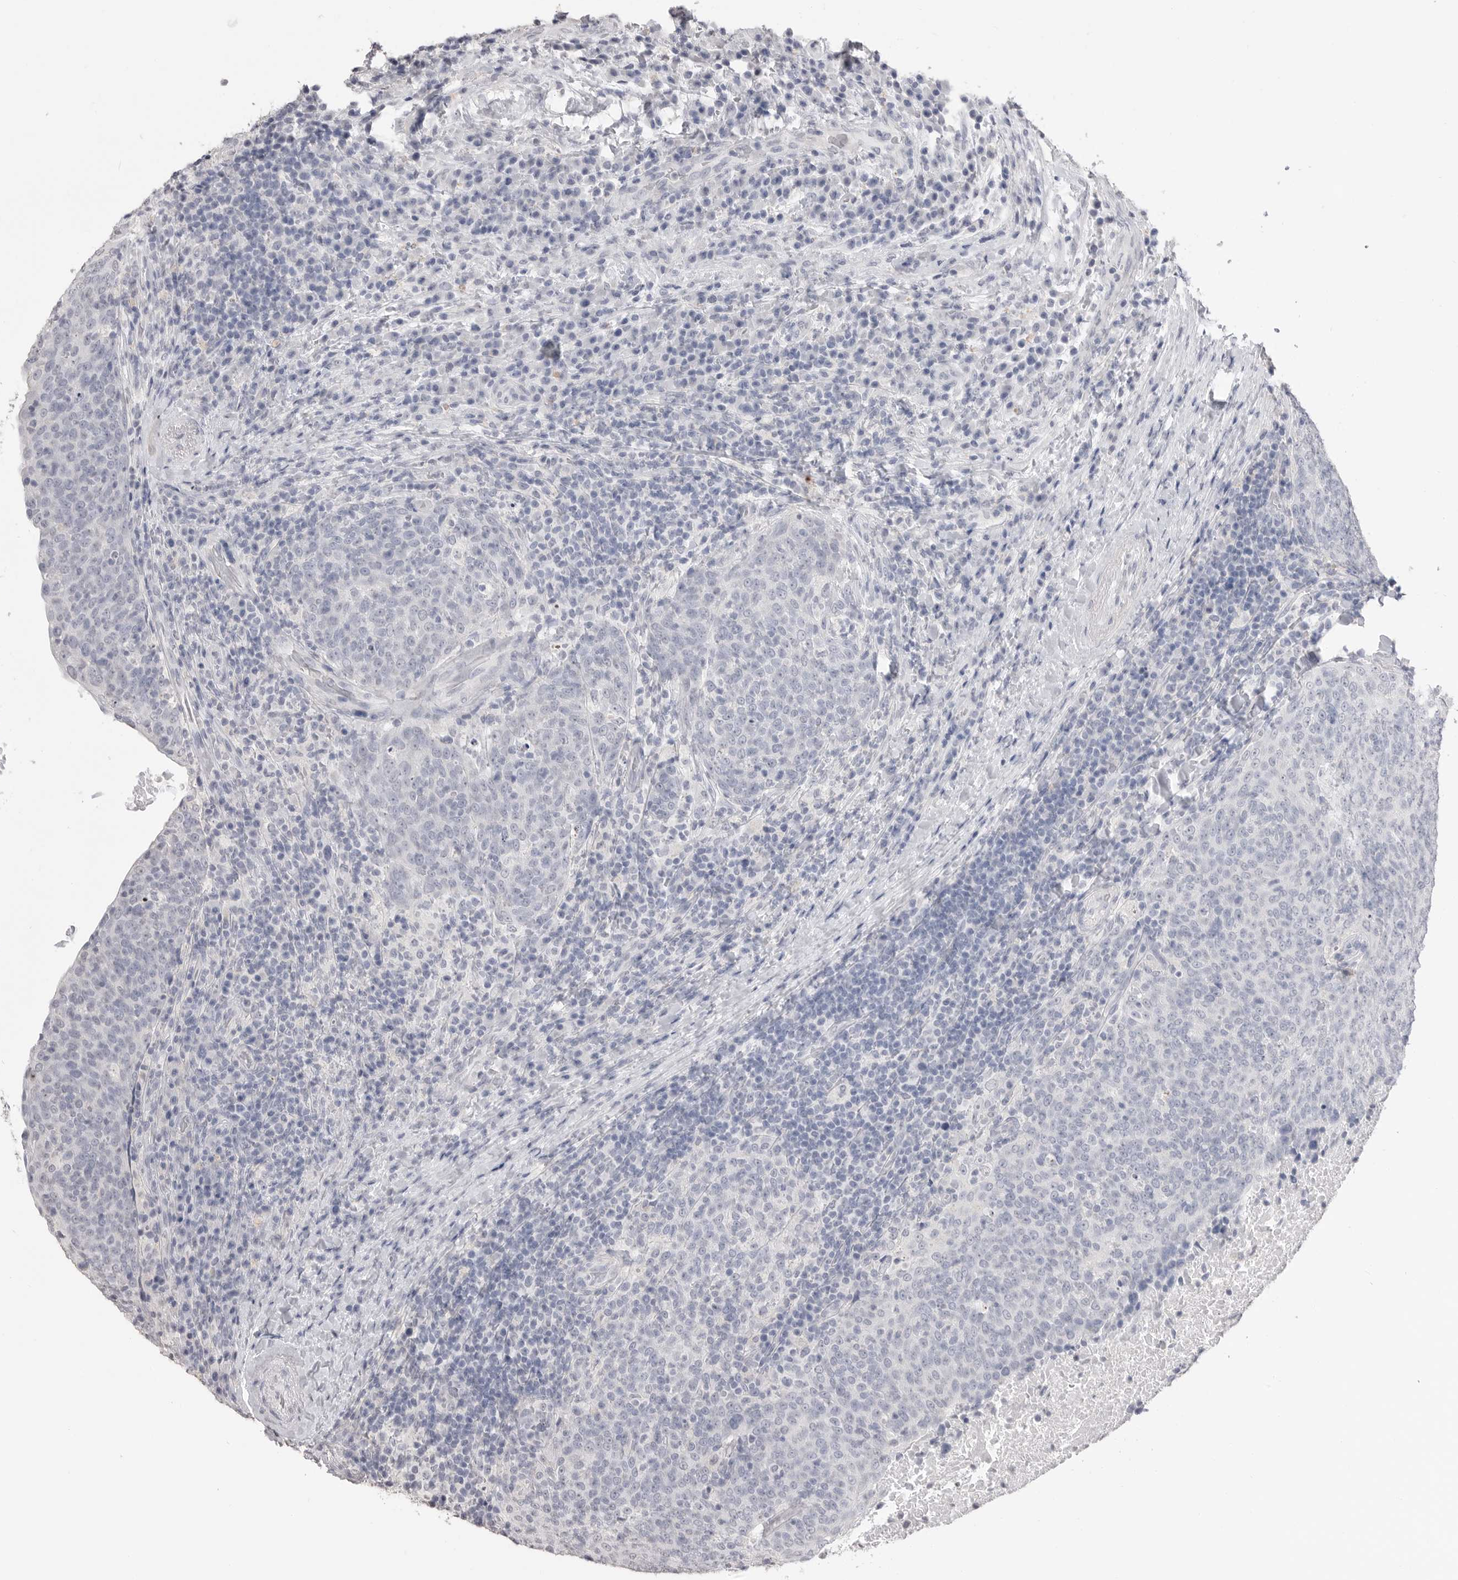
{"staining": {"intensity": "negative", "quantity": "none", "location": "none"}, "tissue": "head and neck cancer", "cell_type": "Tumor cells", "image_type": "cancer", "snomed": [{"axis": "morphology", "description": "Squamous cell carcinoma, NOS"}, {"axis": "morphology", "description": "Squamous cell carcinoma, metastatic, NOS"}, {"axis": "topography", "description": "Lymph node"}, {"axis": "topography", "description": "Head-Neck"}], "caption": "High magnification brightfield microscopy of head and neck metastatic squamous cell carcinoma stained with DAB (3,3'-diaminobenzidine) (brown) and counterstained with hematoxylin (blue): tumor cells show no significant positivity.", "gene": "ICAM5", "patient": {"sex": "male", "age": 62}}